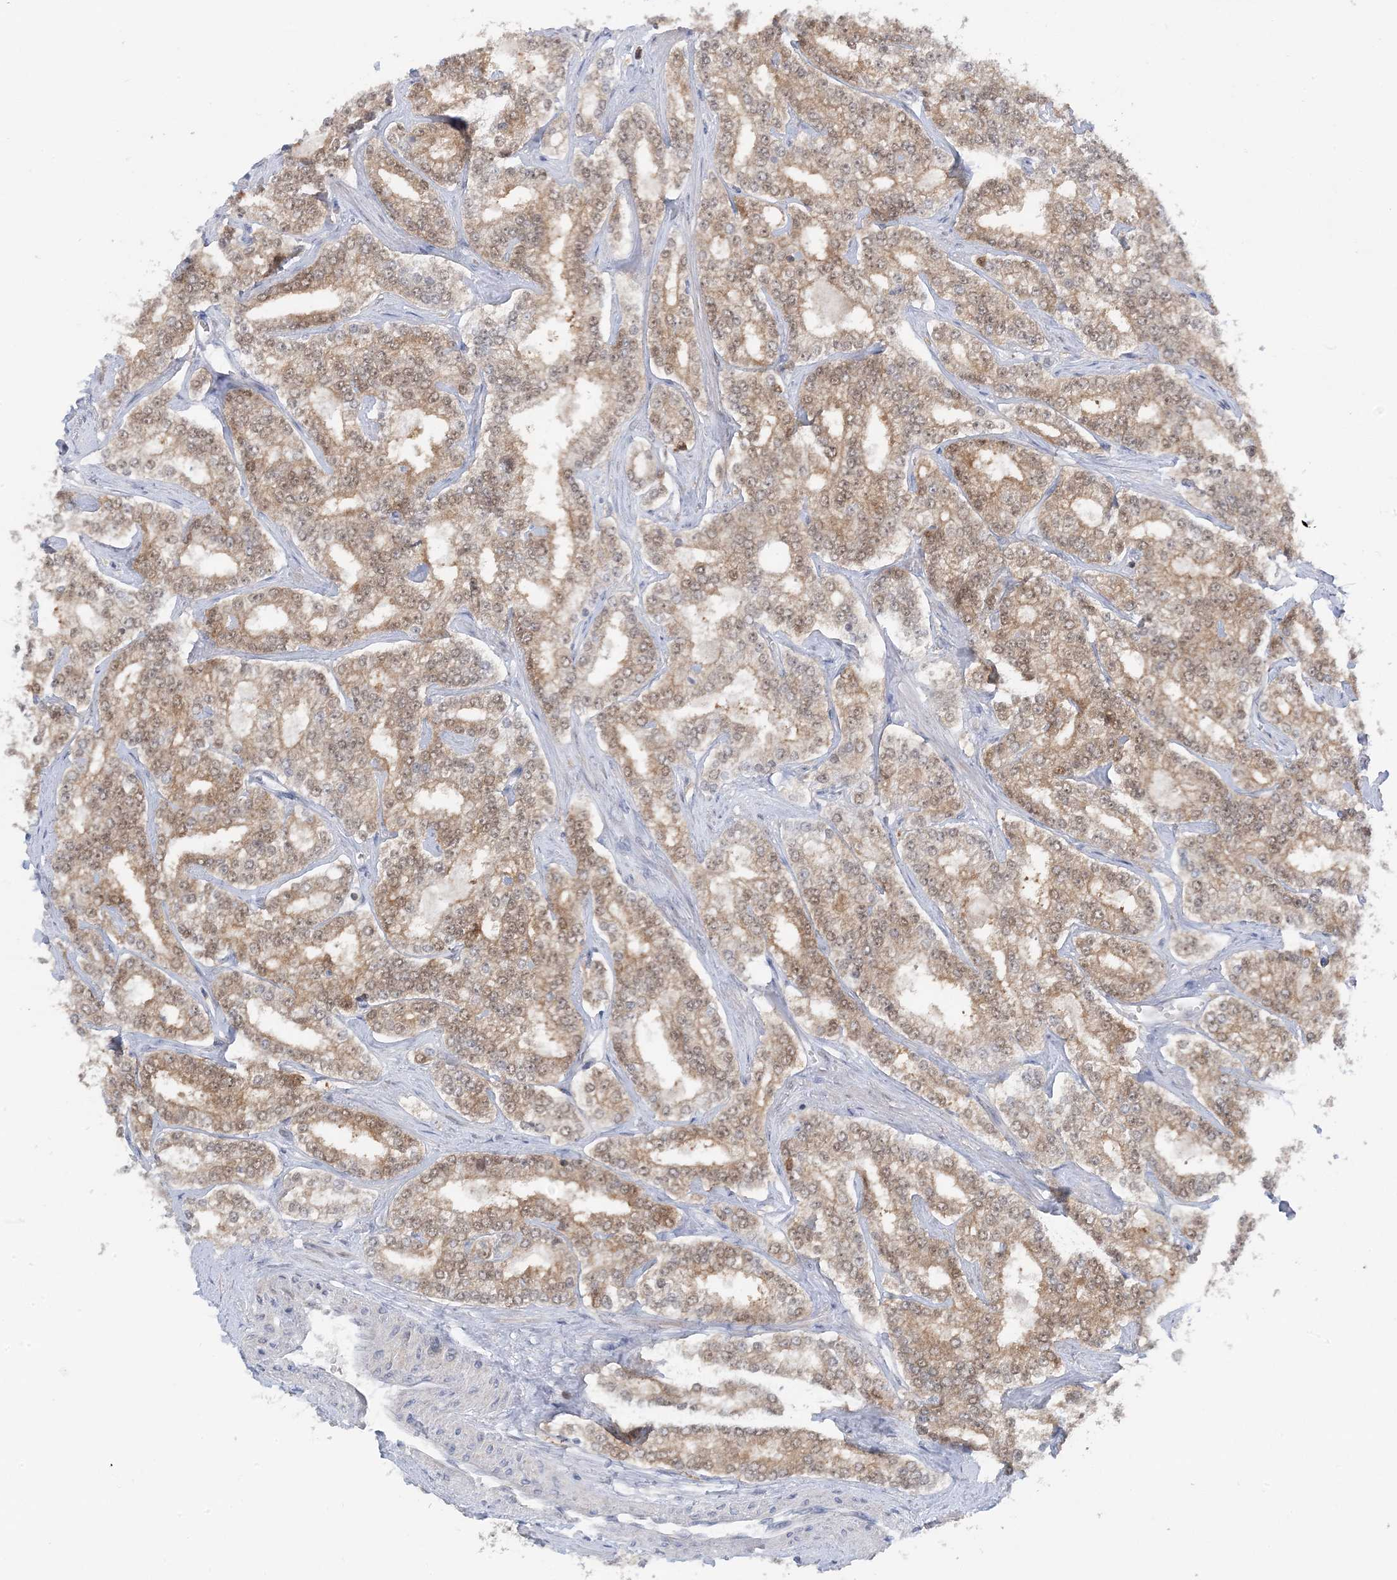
{"staining": {"intensity": "moderate", "quantity": ">75%", "location": "cytoplasmic/membranous"}, "tissue": "prostate cancer", "cell_type": "Tumor cells", "image_type": "cancer", "snomed": [{"axis": "morphology", "description": "Normal tissue, NOS"}, {"axis": "morphology", "description": "Adenocarcinoma, High grade"}, {"axis": "topography", "description": "Prostate"}], "caption": "Immunohistochemical staining of human prostate cancer displays medium levels of moderate cytoplasmic/membranous protein expression in approximately >75% of tumor cells. (brown staining indicates protein expression, while blue staining denotes nuclei).", "gene": "OGA", "patient": {"sex": "male", "age": 83}}